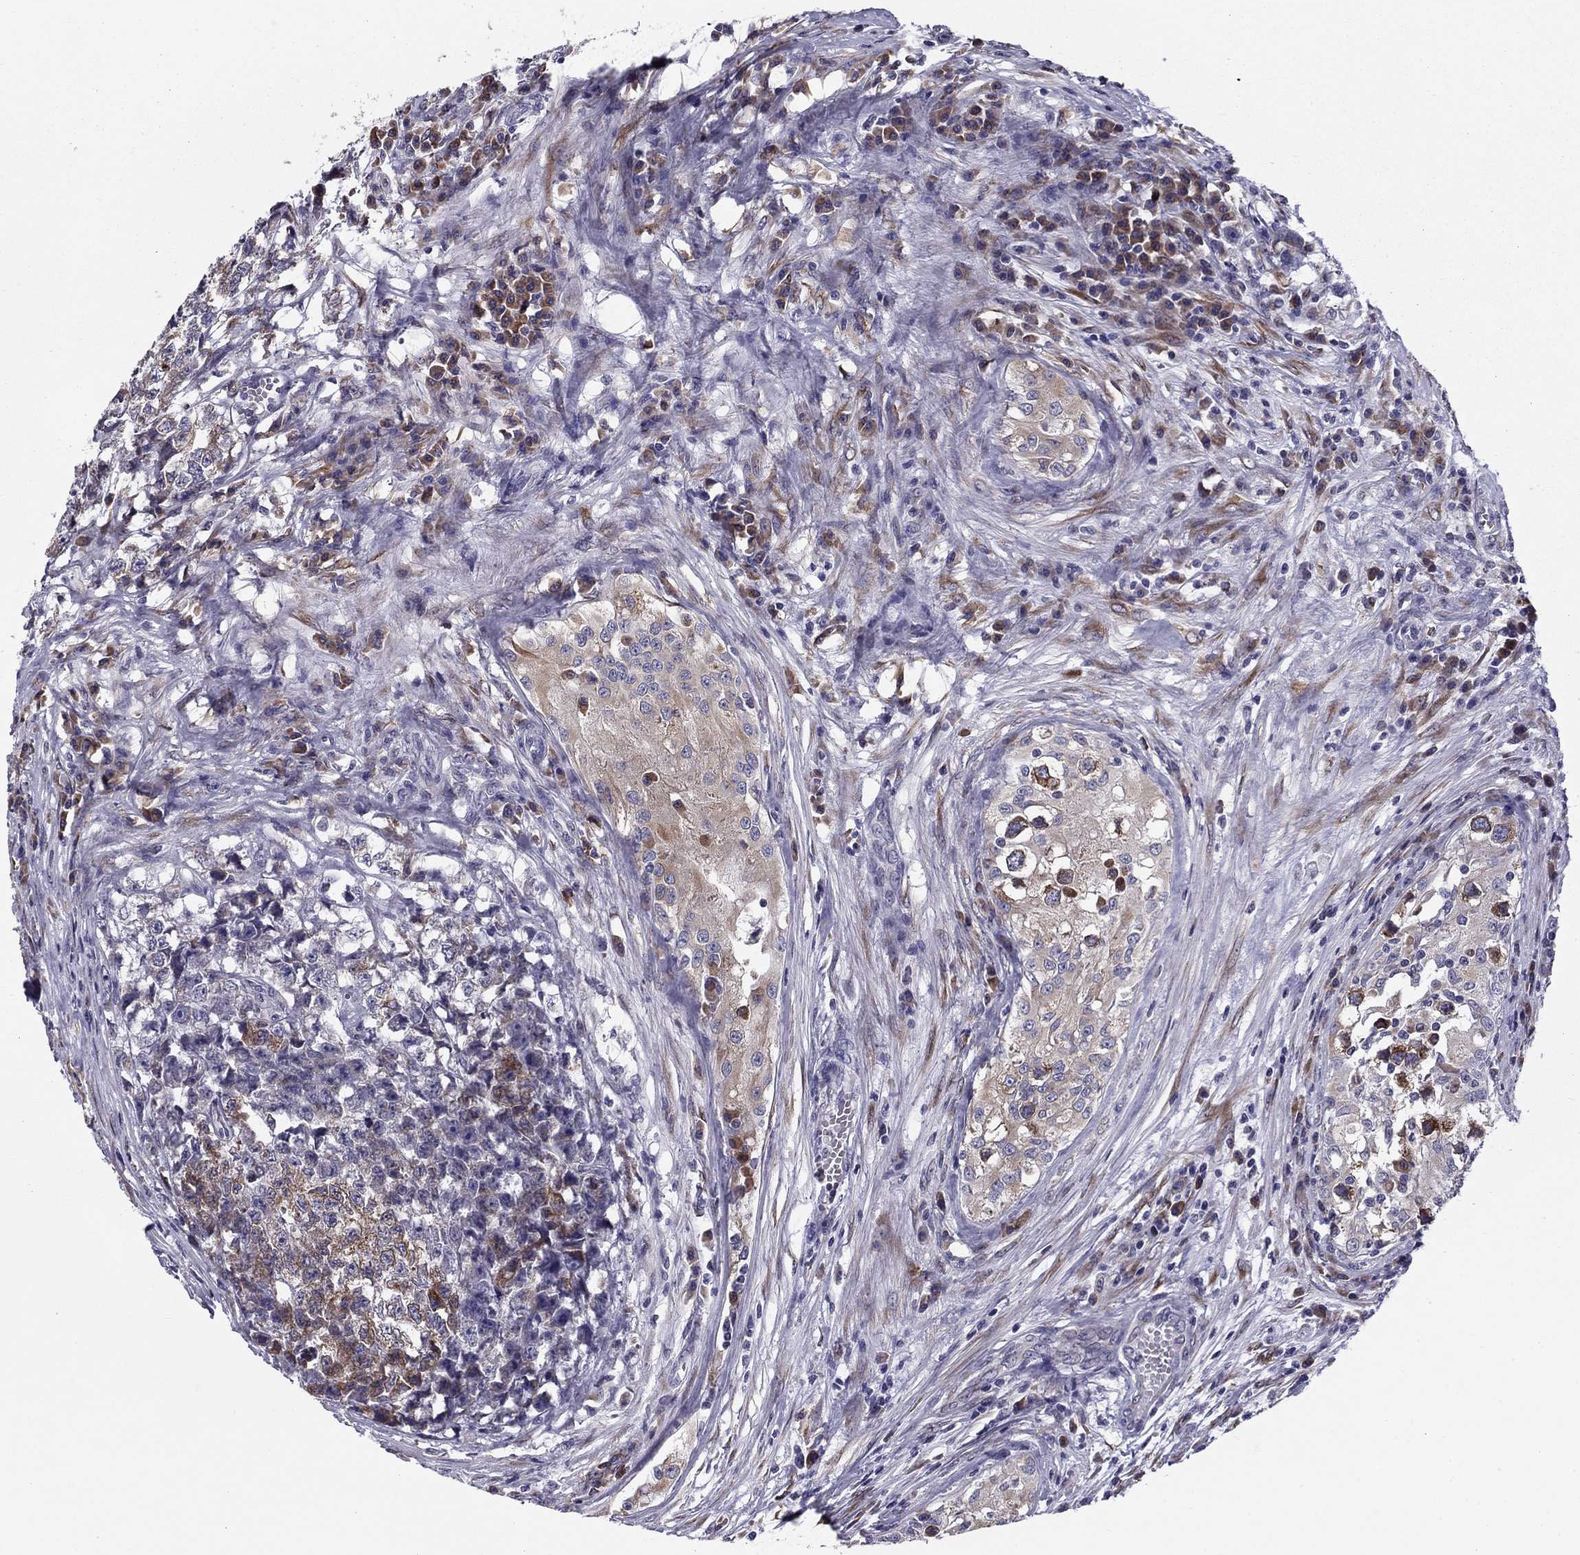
{"staining": {"intensity": "strong", "quantity": "<25%", "location": "cytoplasmic/membranous"}, "tissue": "testis cancer", "cell_type": "Tumor cells", "image_type": "cancer", "snomed": [{"axis": "morphology", "description": "Seminoma, NOS"}, {"axis": "morphology", "description": "Carcinoma, Embryonal, NOS"}, {"axis": "topography", "description": "Testis"}], "caption": "The histopathology image exhibits immunohistochemical staining of testis embryonal carcinoma. There is strong cytoplasmic/membranous staining is appreciated in about <25% of tumor cells.", "gene": "TMED3", "patient": {"sex": "male", "age": 22}}